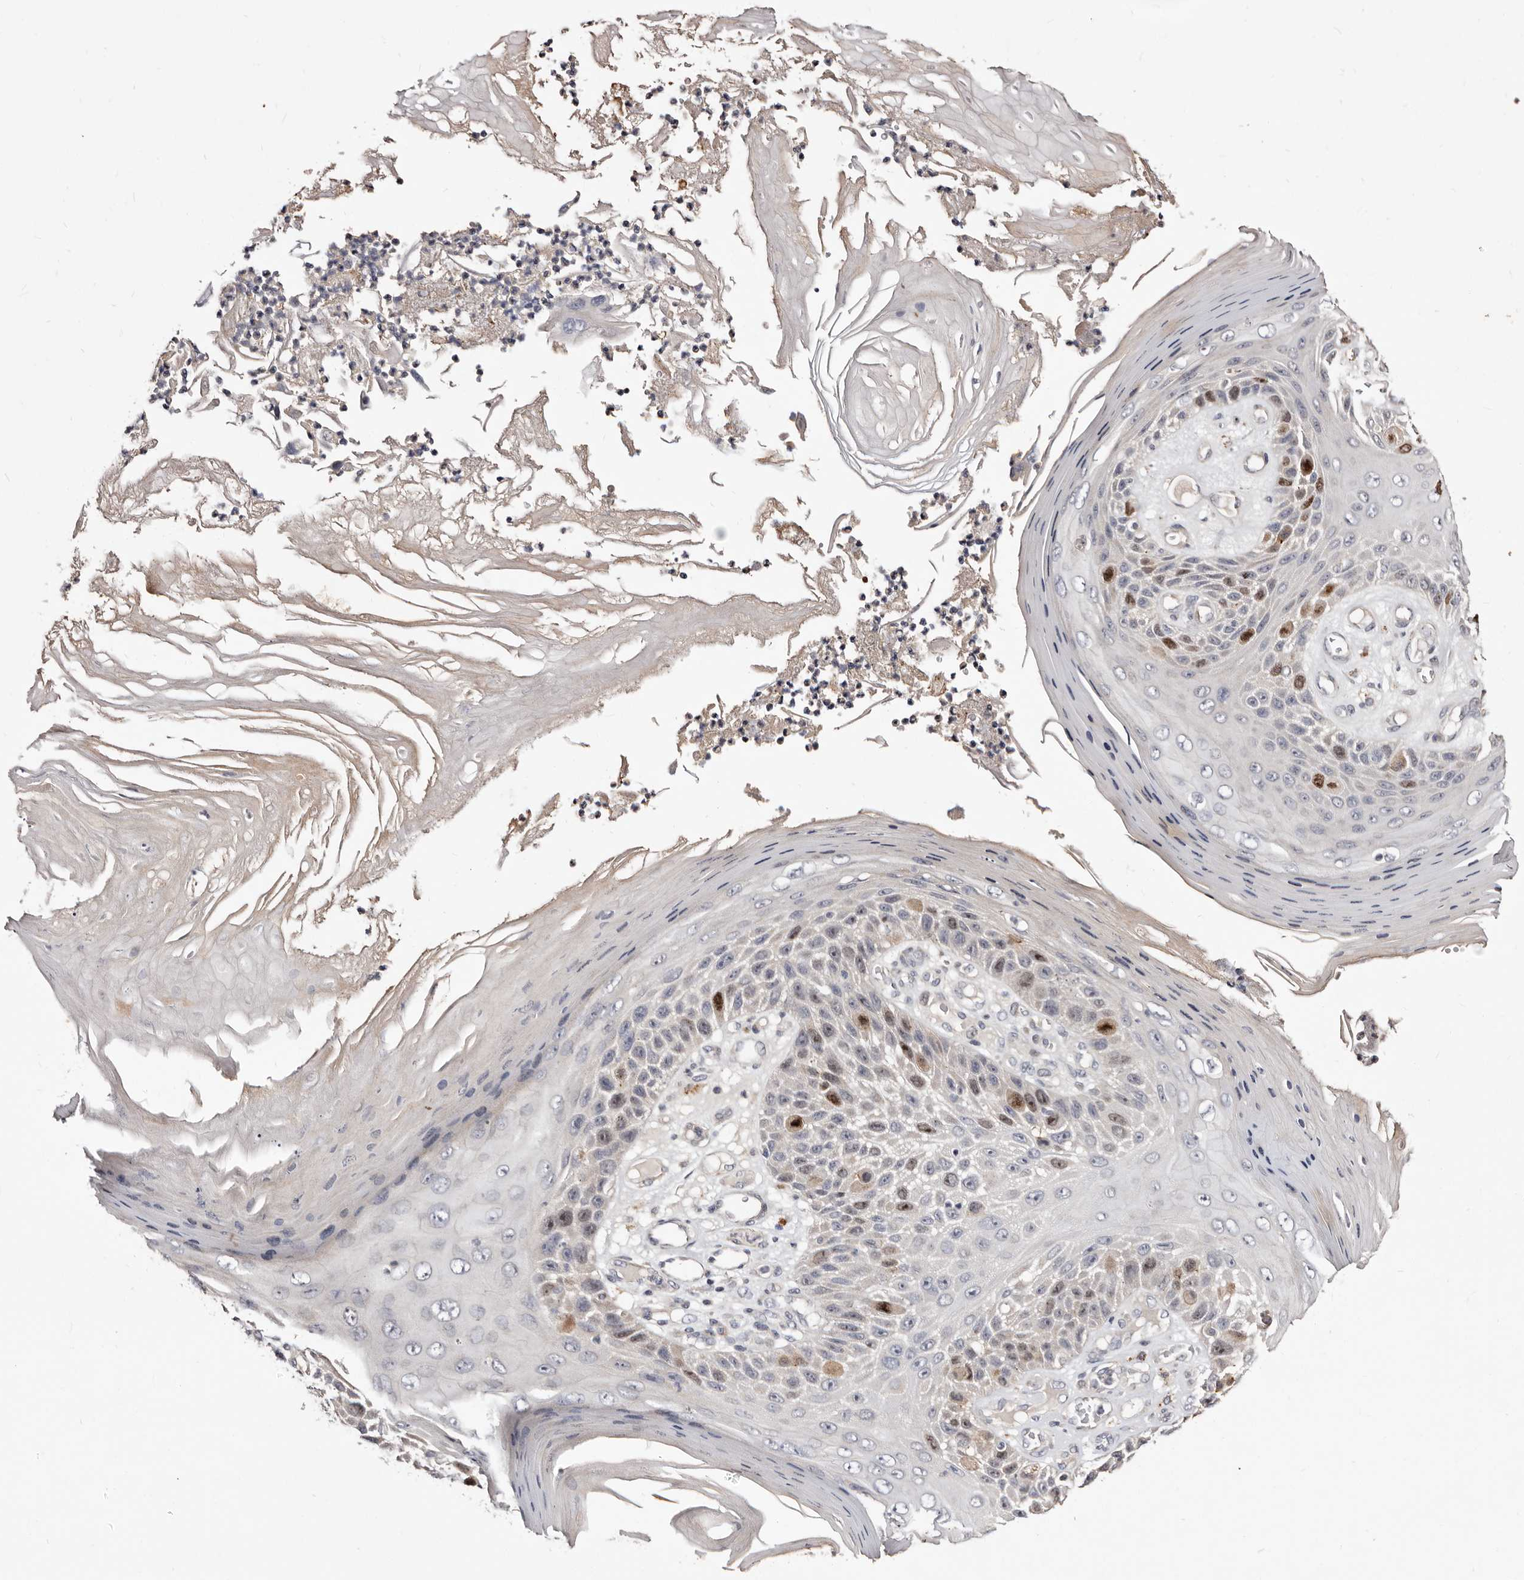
{"staining": {"intensity": "moderate", "quantity": "25%-75%", "location": "nuclear"}, "tissue": "skin cancer", "cell_type": "Tumor cells", "image_type": "cancer", "snomed": [{"axis": "morphology", "description": "Squamous cell carcinoma, NOS"}, {"axis": "topography", "description": "Skin"}], "caption": "Human skin cancer (squamous cell carcinoma) stained with a protein marker exhibits moderate staining in tumor cells.", "gene": "CDCA8", "patient": {"sex": "female", "age": 88}}